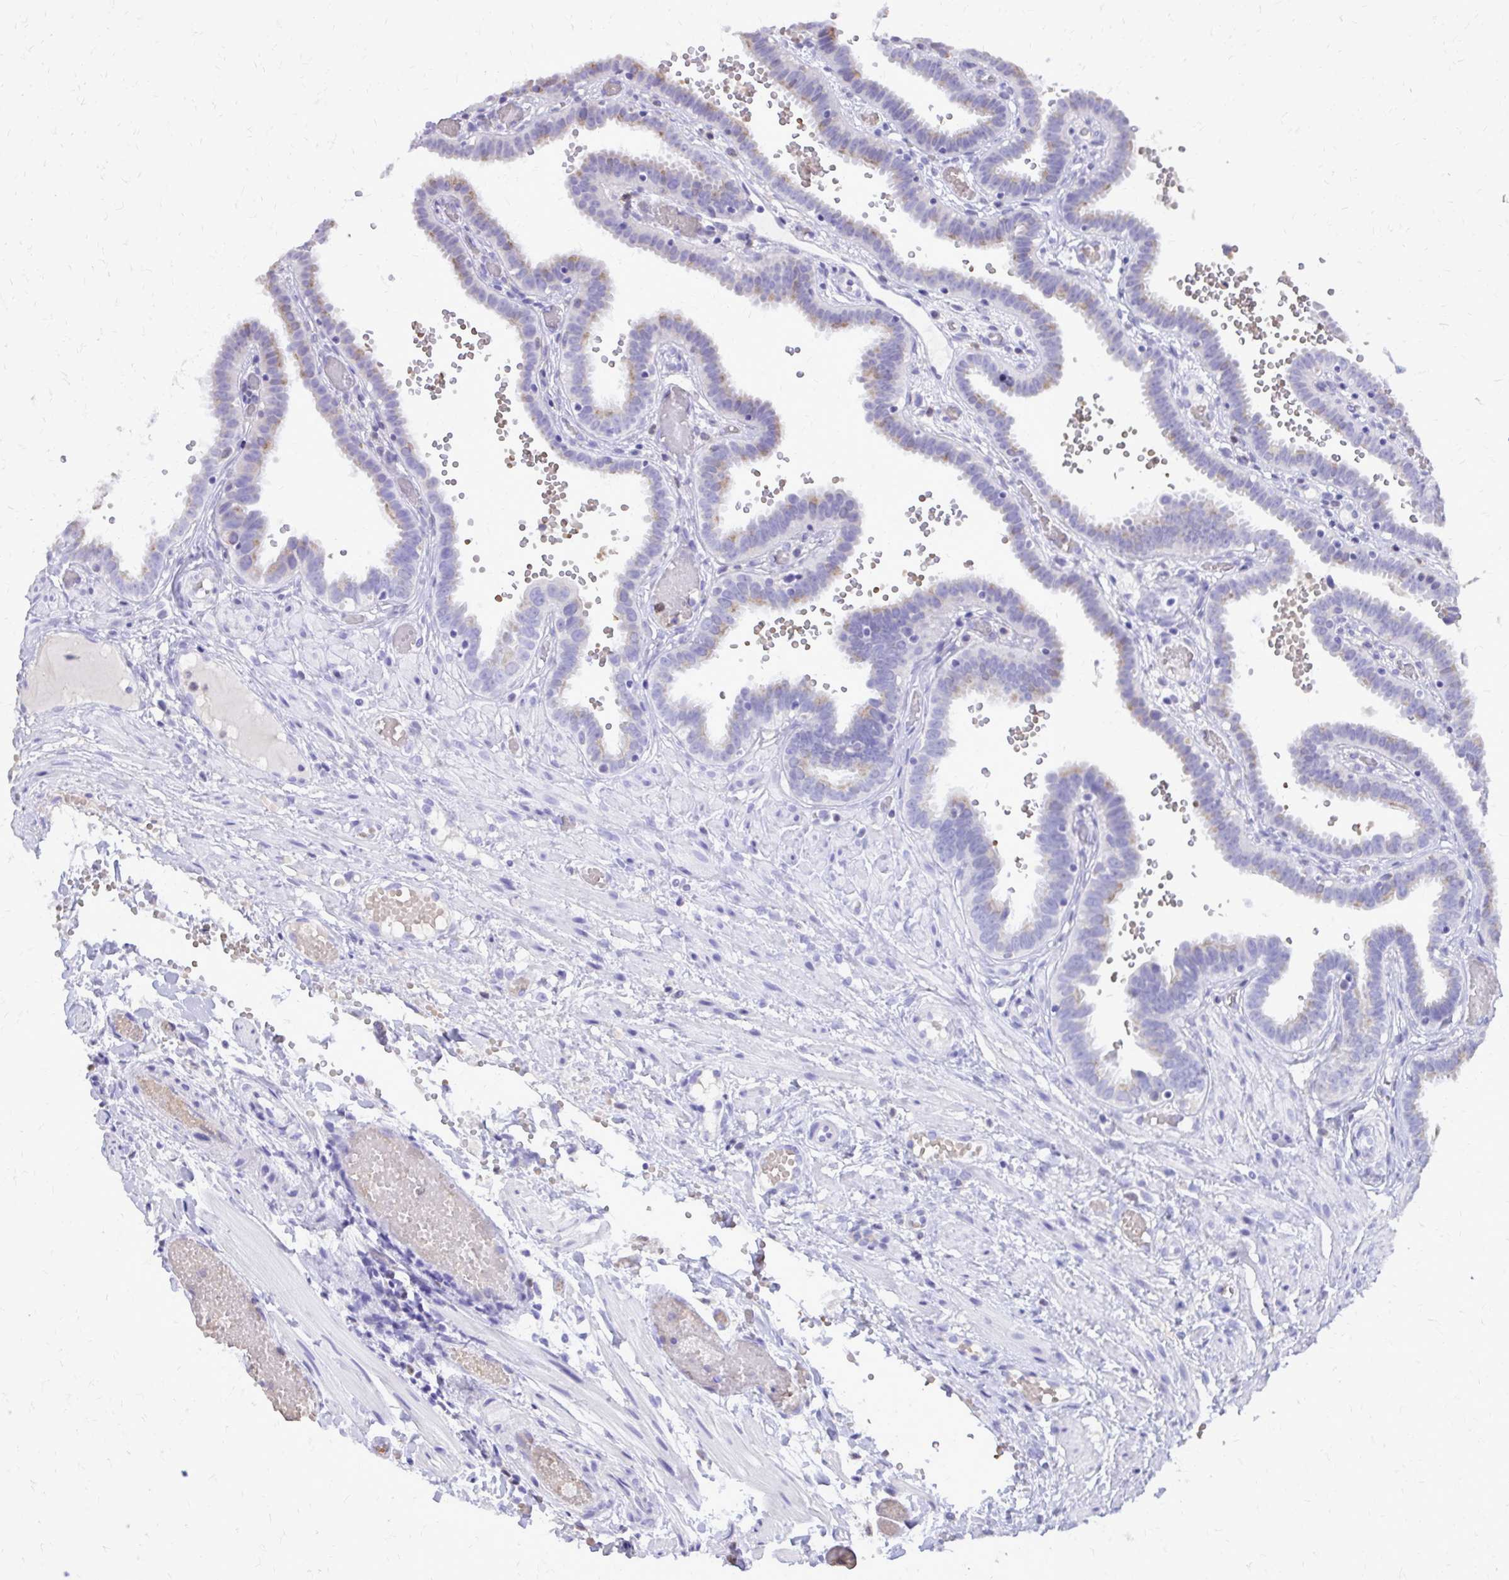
{"staining": {"intensity": "weak", "quantity": "25%-75%", "location": "cytoplasmic/membranous"}, "tissue": "fallopian tube", "cell_type": "Glandular cells", "image_type": "normal", "snomed": [{"axis": "morphology", "description": "Normal tissue, NOS"}, {"axis": "topography", "description": "Fallopian tube"}], "caption": "Brown immunohistochemical staining in unremarkable human fallopian tube shows weak cytoplasmic/membranous positivity in approximately 25%-75% of glandular cells.", "gene": "CAT", "patient": {"sex": "female", "age": 37}}